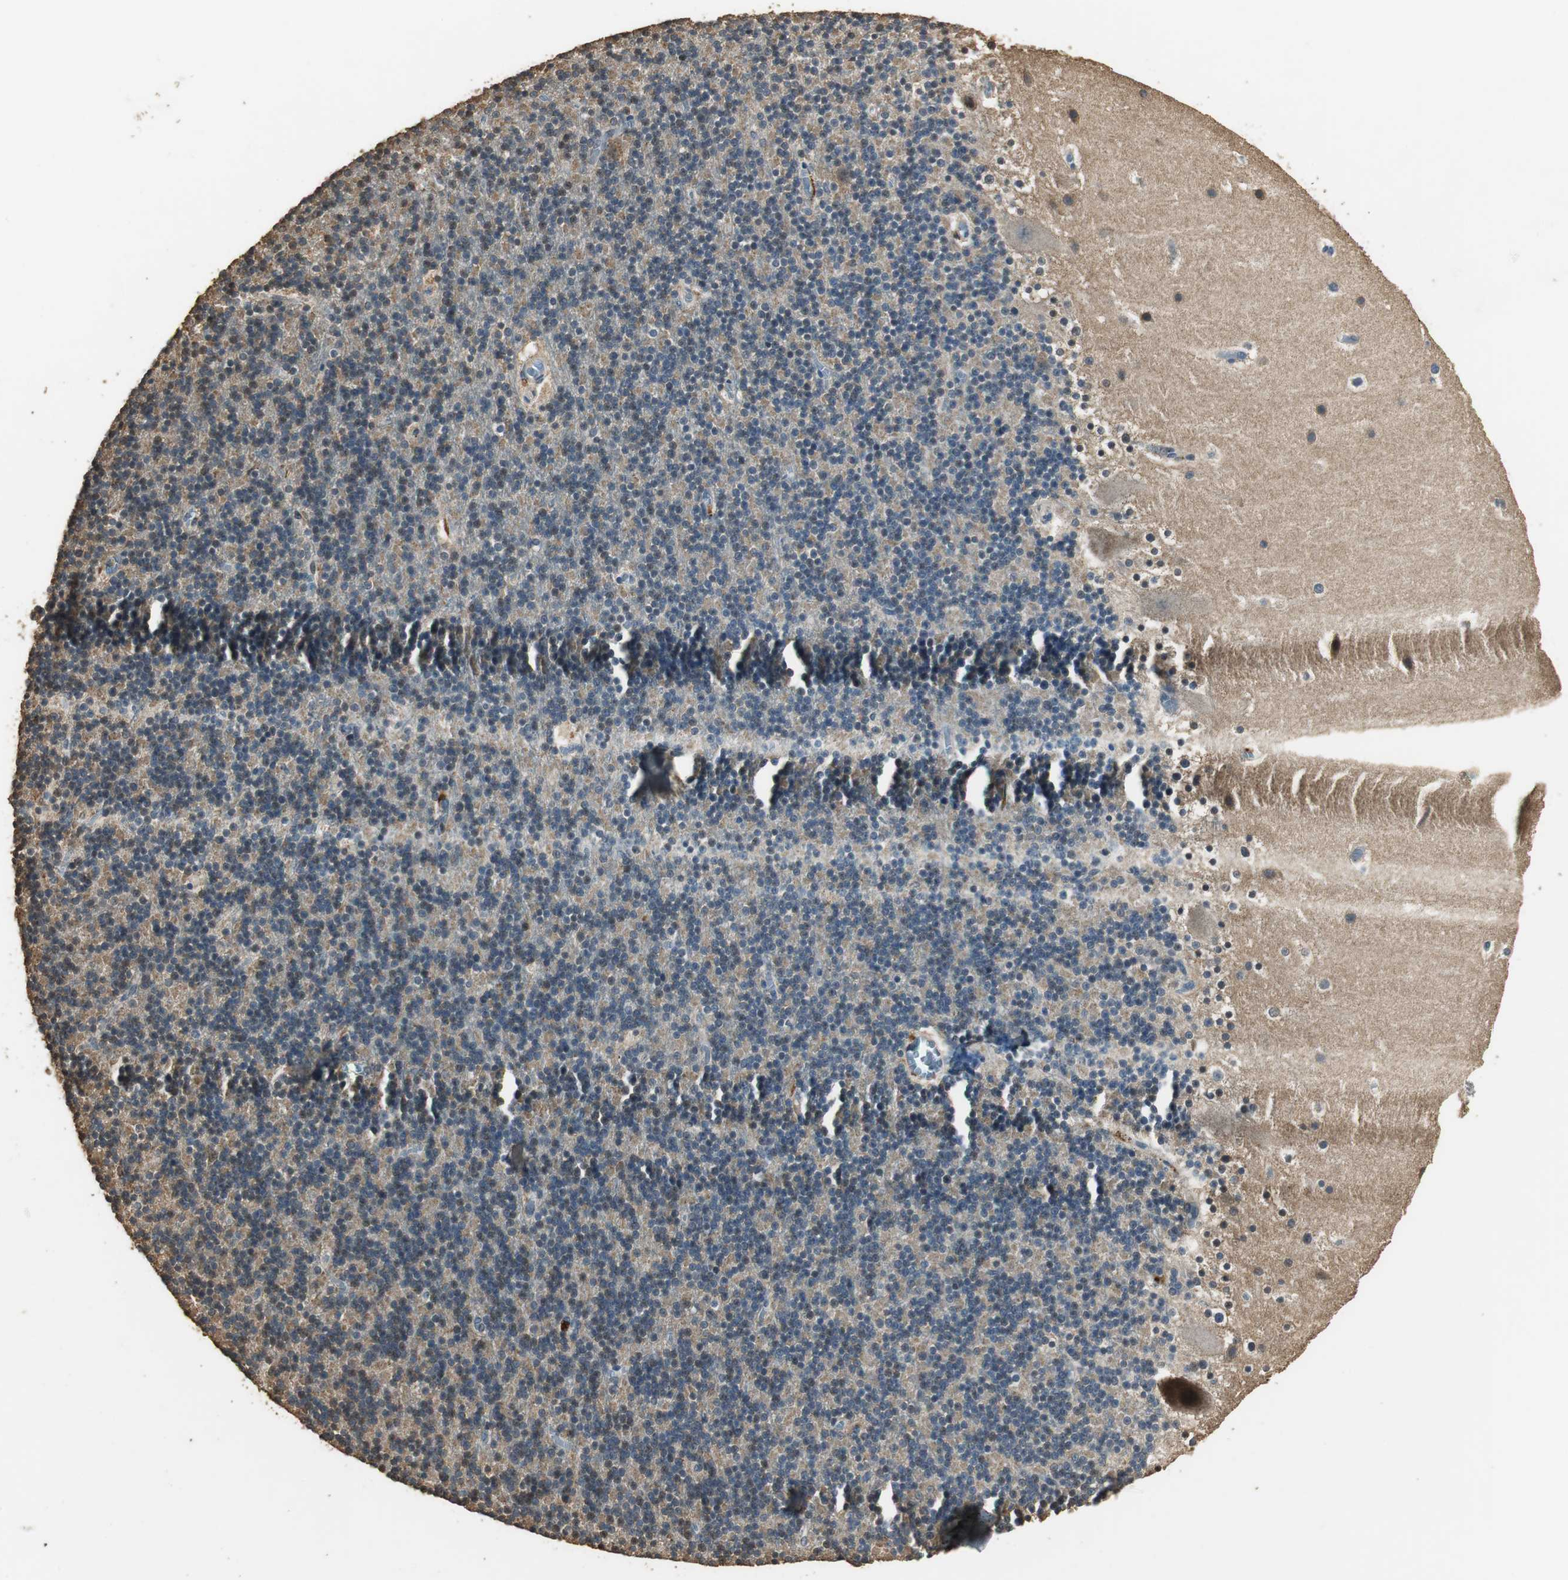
{"staining": {"intensity": "moderate", "quantity": "<25%", "location": "cytoplasmic/membranous,nuclear"}, "tissue": "cerebellum", "cell_type": "Cells in granular layer", "image_type": "normal", "snomed": [{"axis": "morphology", "description": "Normal tissue, NOS"}, {"axis": "topography", "description": "Cerebellum"}], "caption": "A brown stain labels moderate cytoplasmic/membranous,nuclear staining of a protein in cells in granular layer of normal cerebellum. The protein is shown in brown color, while the nuclei are stained blue.", "gene": "TMPRSS4", "patient": {"sex": "male", "age": 45}}